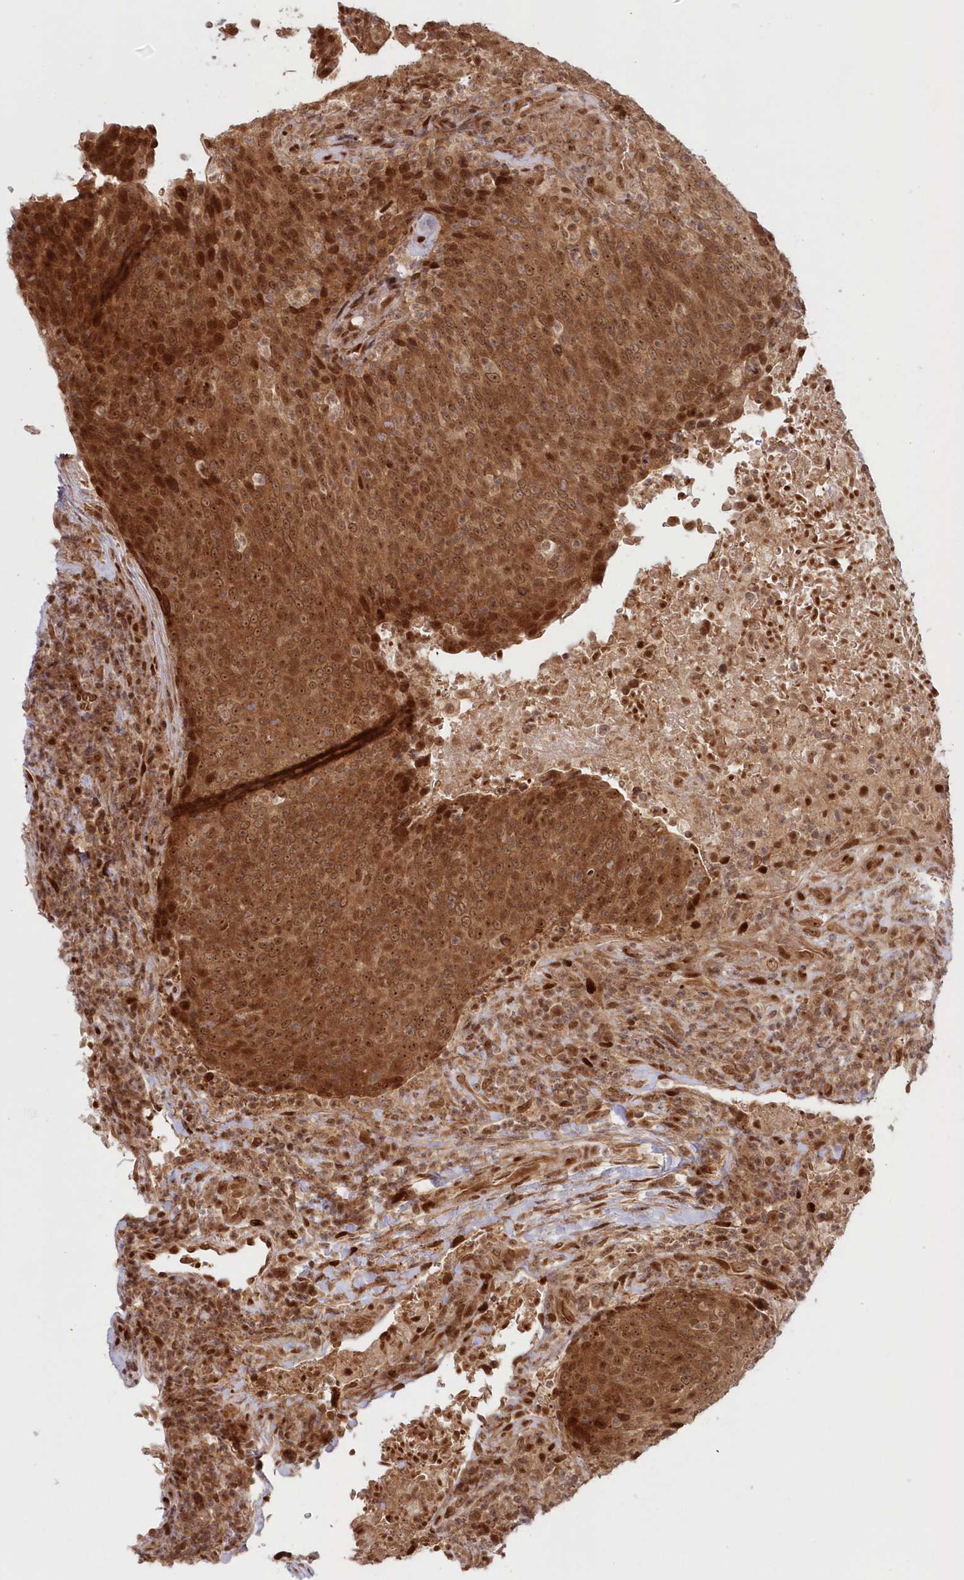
{"staining": {"intensity": "moderate", "quantity": ">75%", "location": "cytoplasmic/membranous,nuclear"}, "tissue": "head and neck cancer", "cell_type": "Tumor cells", "image_type": "cancer", "snomed": [{"axis": "morphology", "description": "Squamous cell carcinoma, NOS"}, {"axis": "morphology", "description": "Squamous cell carcinoma, metastatic, NOS"}, {"axis": "topography", "description": "Lymph node"}, {"axis": "topography", "description": "Head-Neck"}], "caption": "Head and neck cancer (metastatic squamous cell carcinoma) stained with IHC reveals moderate cytoplasmic/membranous and nuclear positivity in approximately >75% of tumor cells.", "gene": "TOGARAM2", "patient": {"sex": "male", "age": 62}}